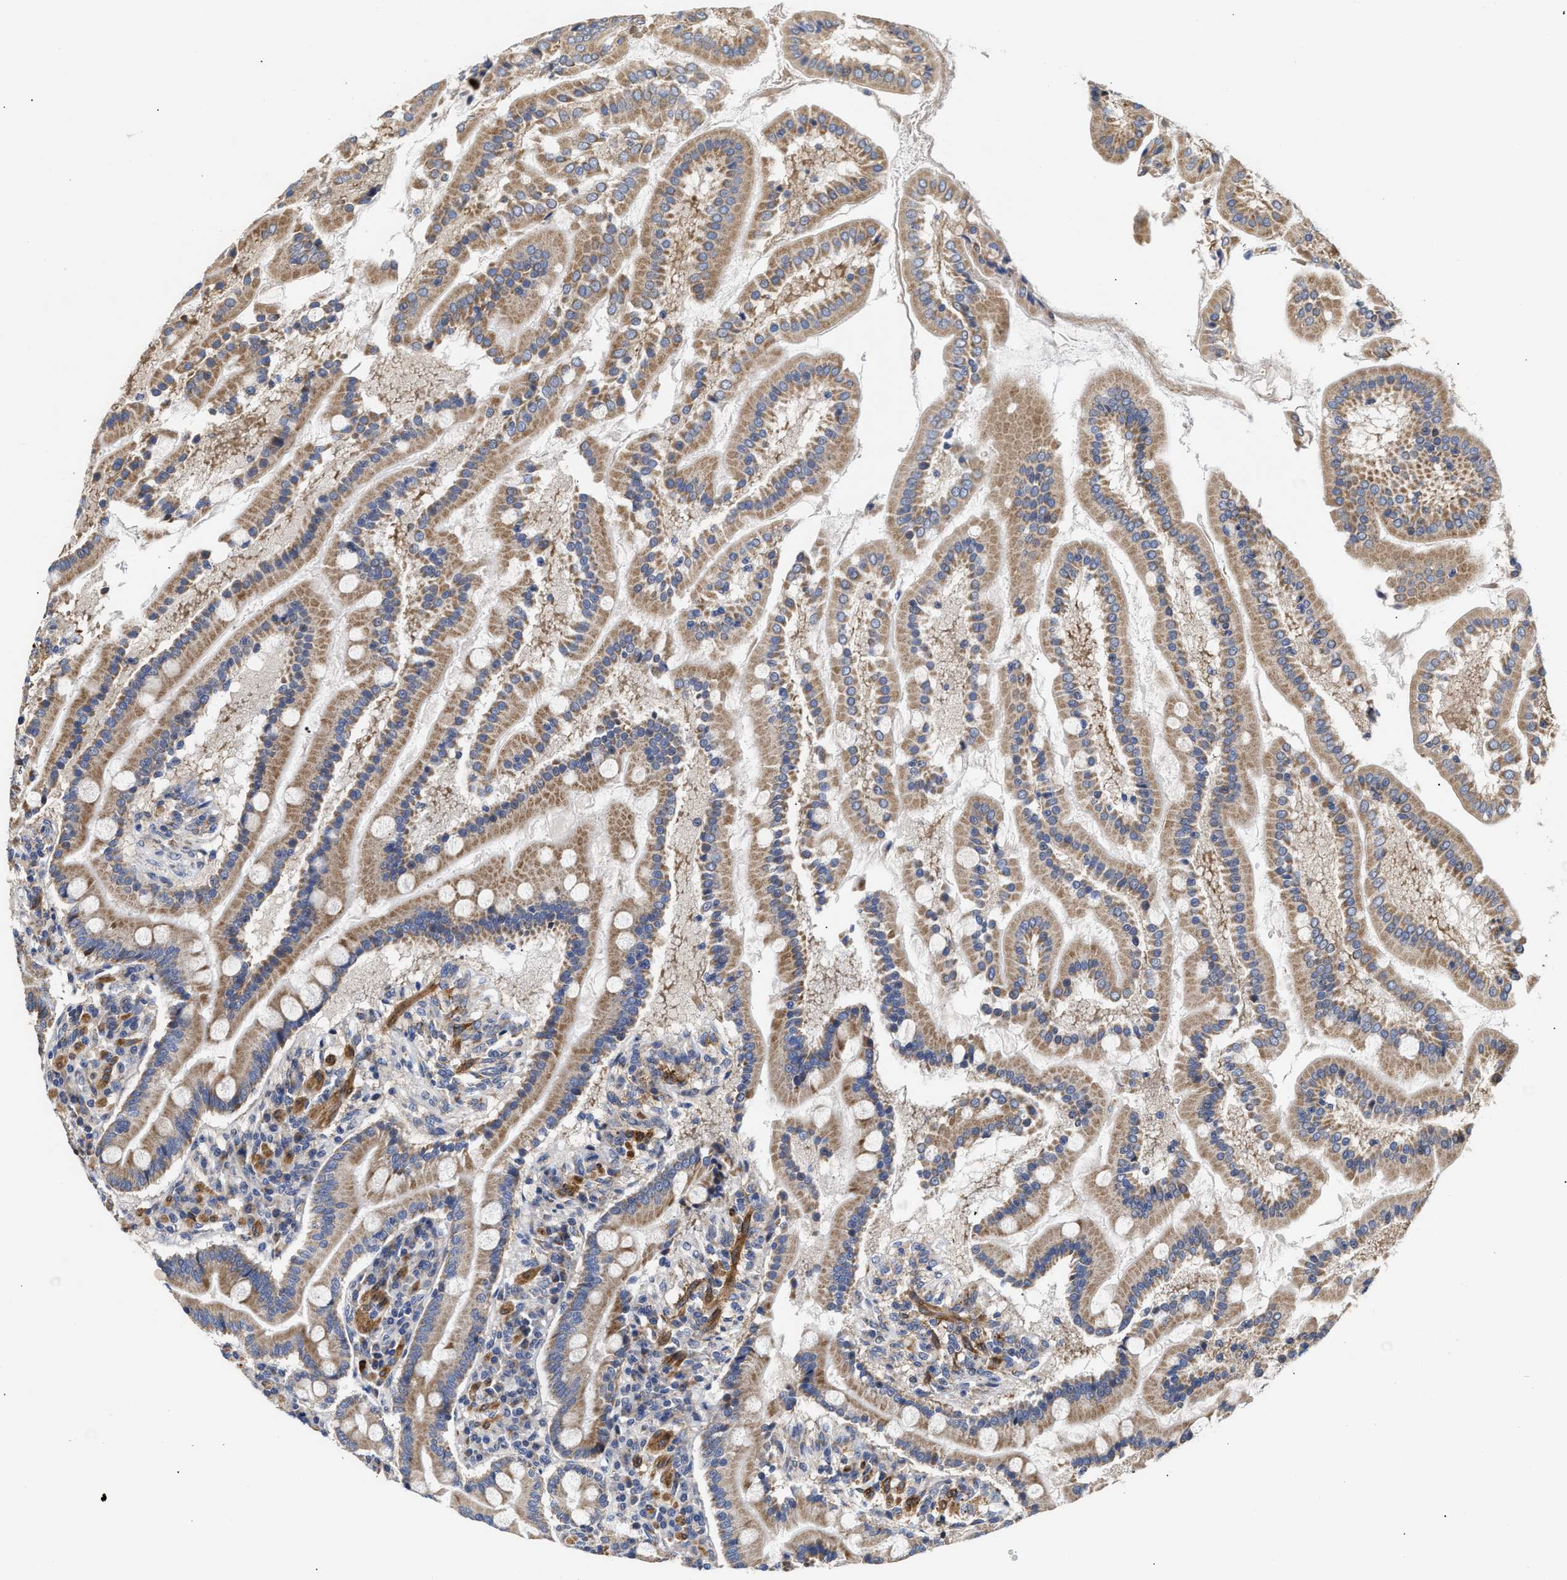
{"staining": {"intensity": "strong", "quantity": "25%-75%", "location": "cytoplasmic/membranous"}, "tissue": "duodenum", "cell_type": "Glandular cells", "image_type": "normal", "snomed": [{"axis": "morphology", "description": "Normal tissue, NOS"}, {"axis": "topography", "description": "Duodenum"}], "caption": "This is a micrograph of IHC staining of unremarkable duodenum, which shows strong positivity in the cytoplasmic/membranous of glandular cells.", "gene": "MALSU1", "patient": {"sex": "male", "age": 50}}